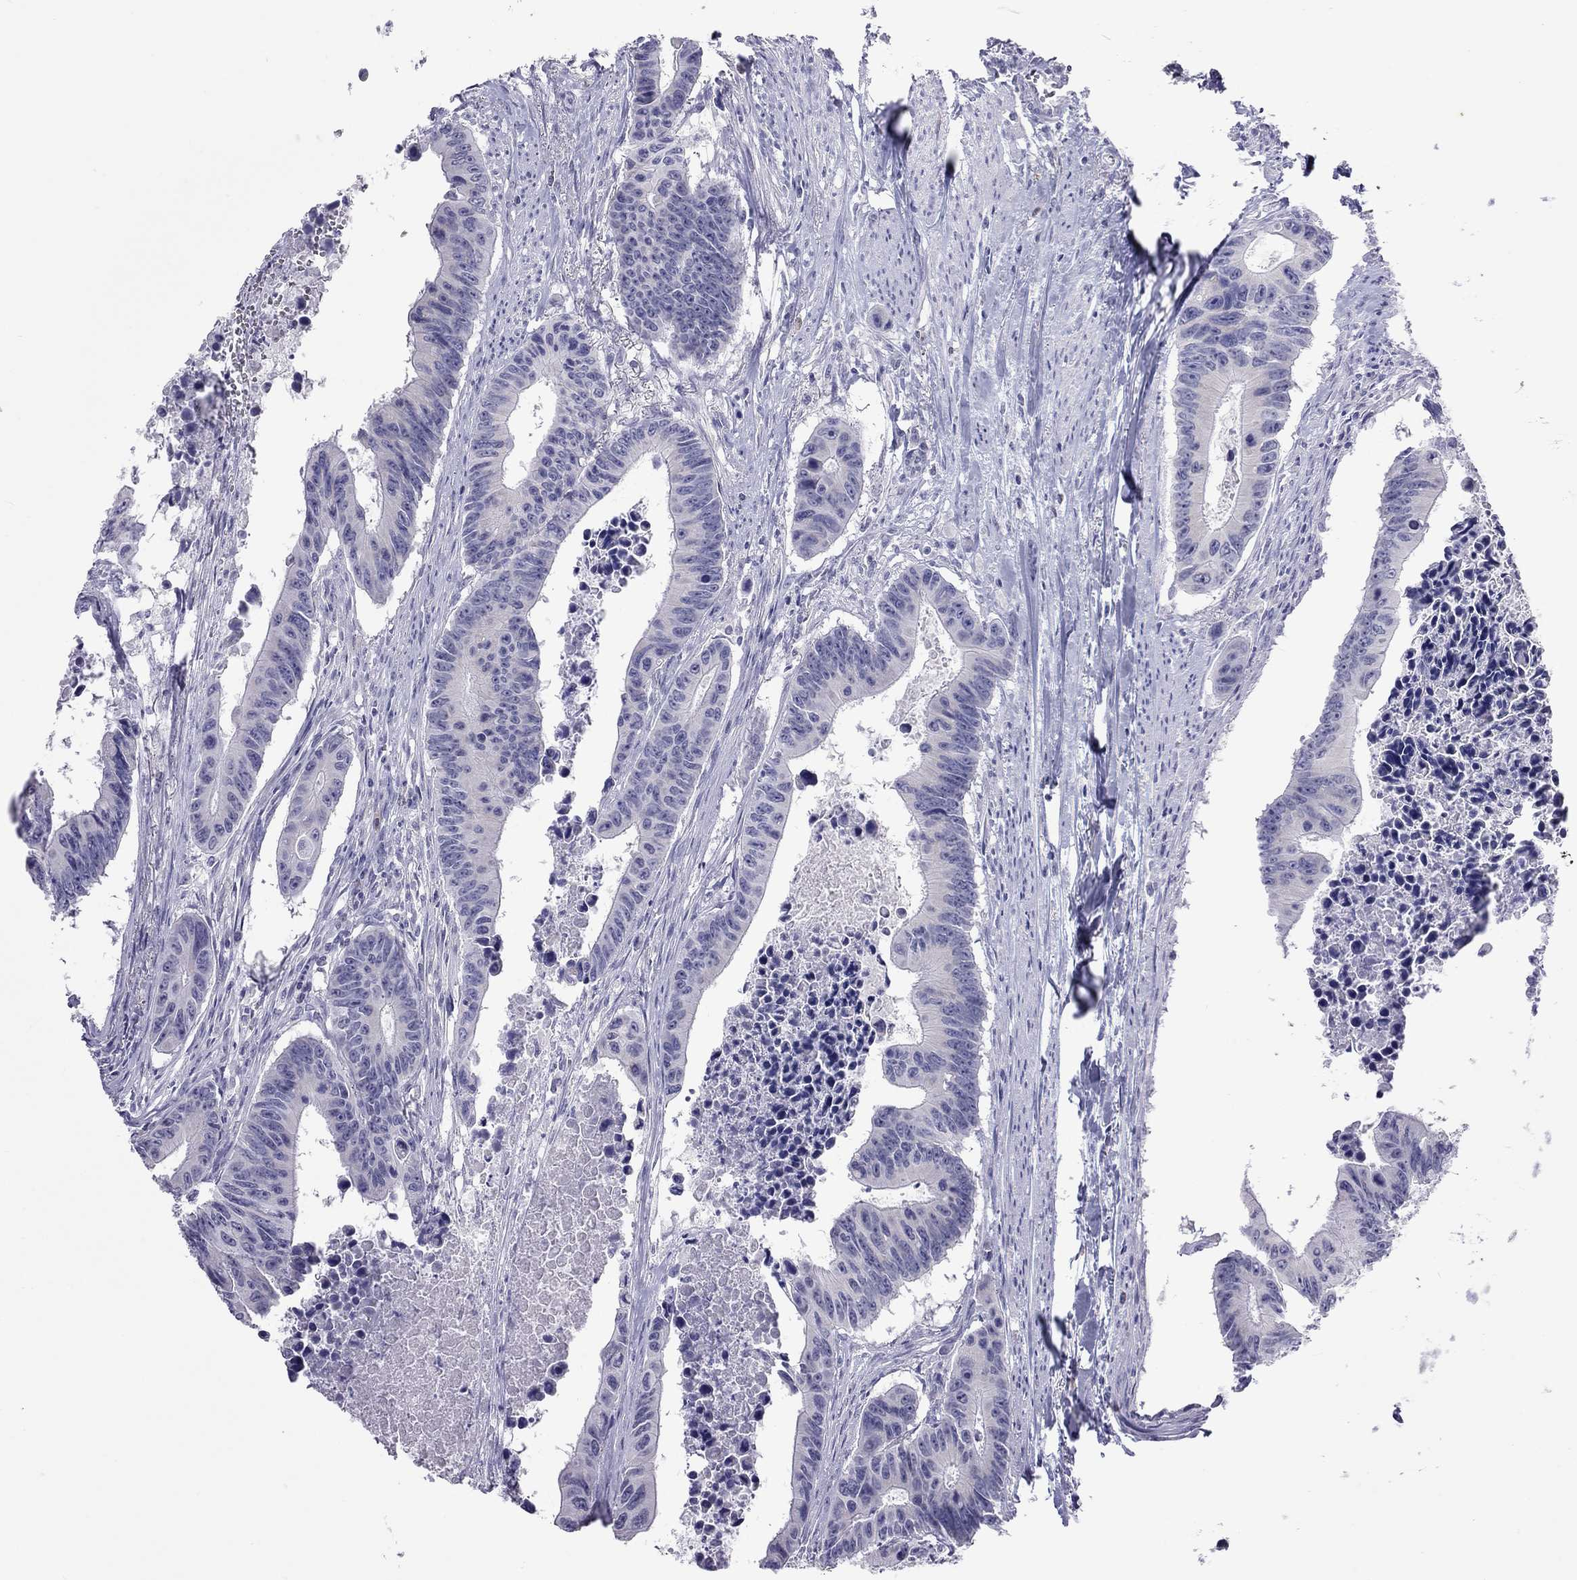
{"staining": {"intensity": "negative", "quantity": "none", "location": "none"}, "tissue": "colorectal cancer", "cell_type": "Tumor cells", "image_type": "cancer", "snomed": [{"axis": "morphology", "description": "Adenocarcinoma, NOS"}, {"axis": "topography", "description": "Colon"}], "caption": "Protein analysis of adenocarcinoma (colorectal) displays no significant staining in tumor cells. (DAB immunohistochemistry, high magnification).", "gene": "PPP1R3A", "patient": {"sex": "female", "age": 87}}